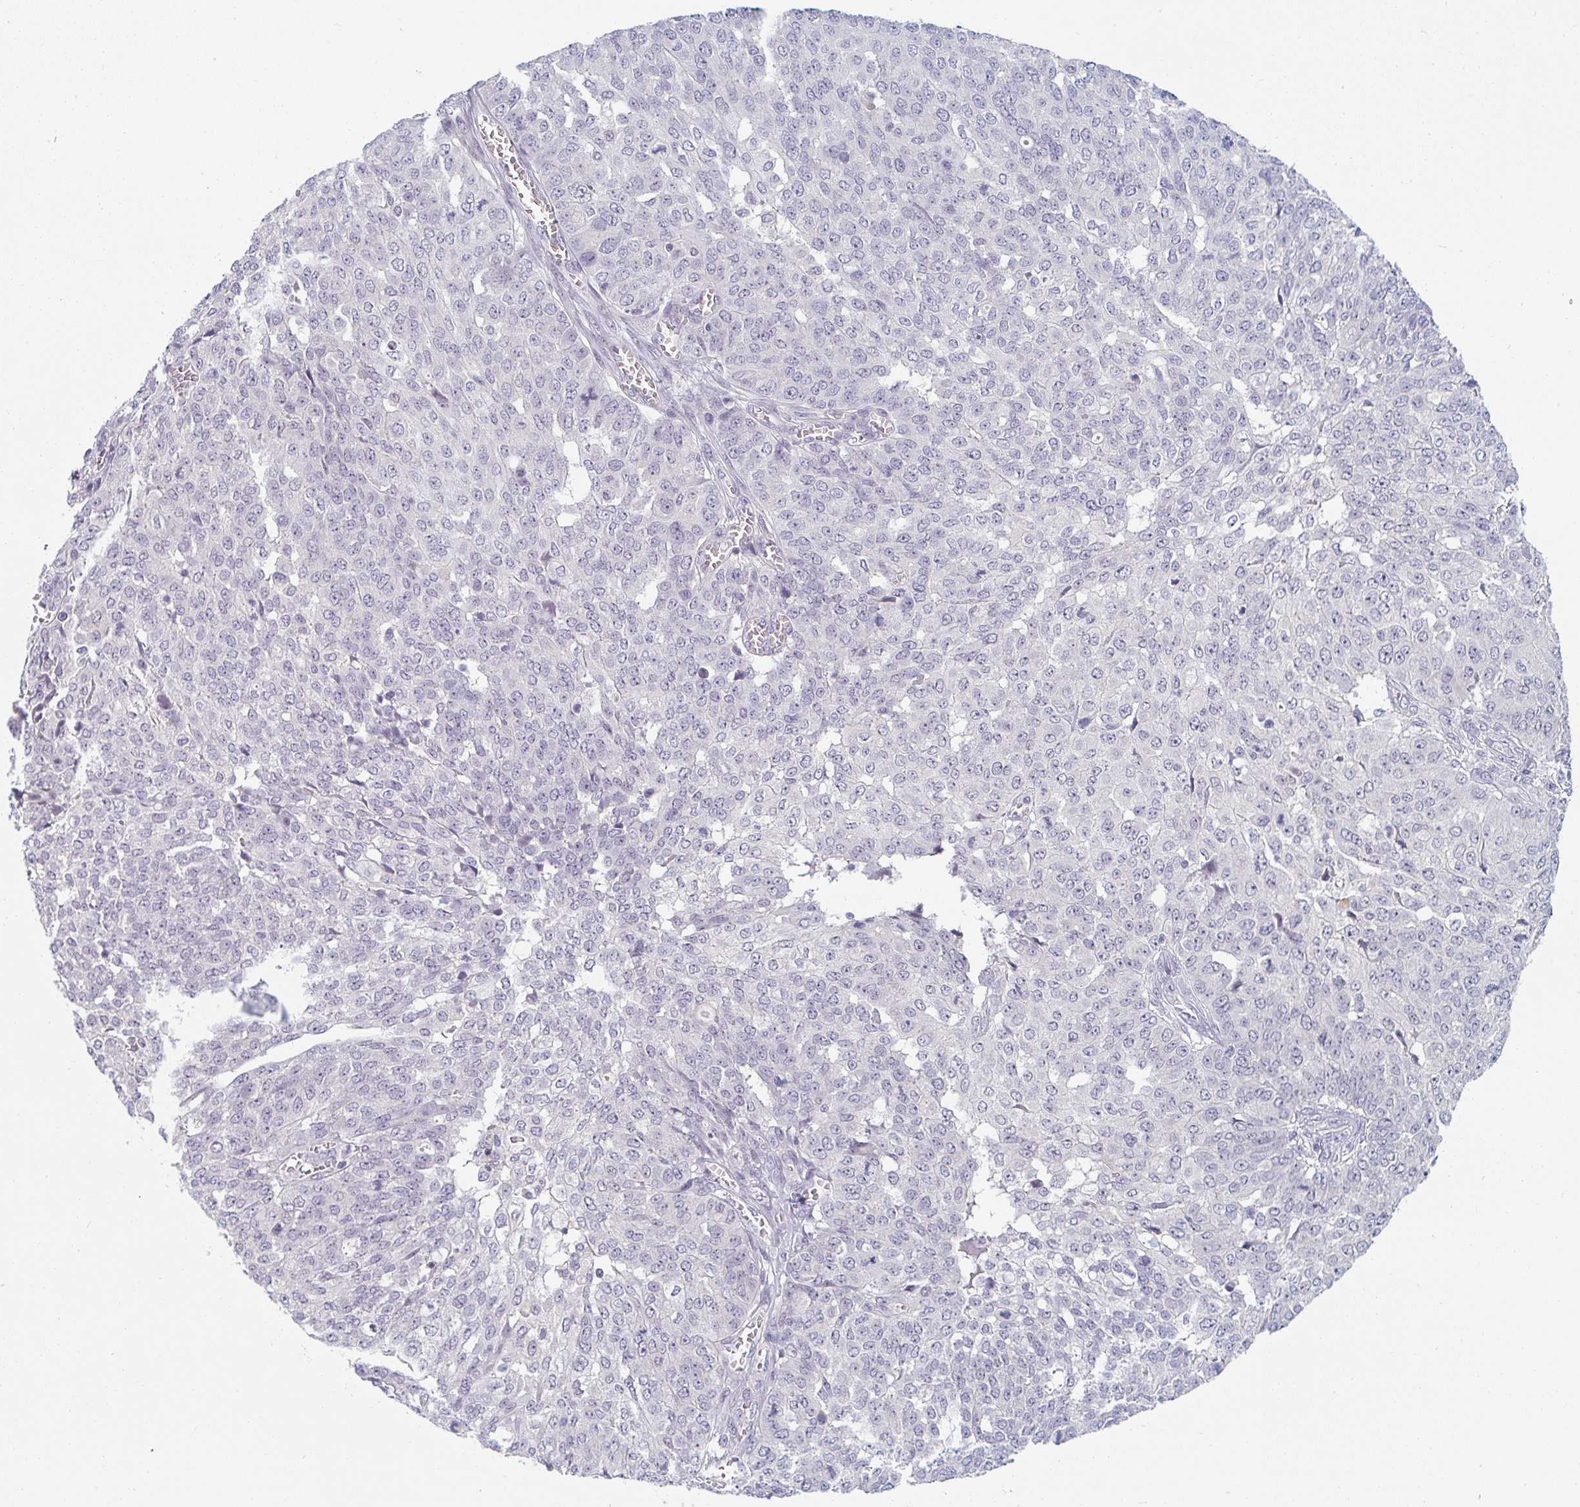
{"staining": {"intensity": "negative", "quantity": "none", "location": "none"}, "tissue": "ovarian cancer", "cell_type": "Tumor cells", "image_type": "cancer", "snomed": [{"axis": "morphology", "description": "Cystadenocarcinoma, serous, NOS"}, {"axis": "topography", "description": "Soft tissue"}, {"axis": "topography", "description": "Ovary"}], "caption": "Tumor cells show no significant protein positivity in ovarian serous cystadenocarcinoma.", "gene": "PPFIA4", "patient": {"sex": "female", "age": 57}}